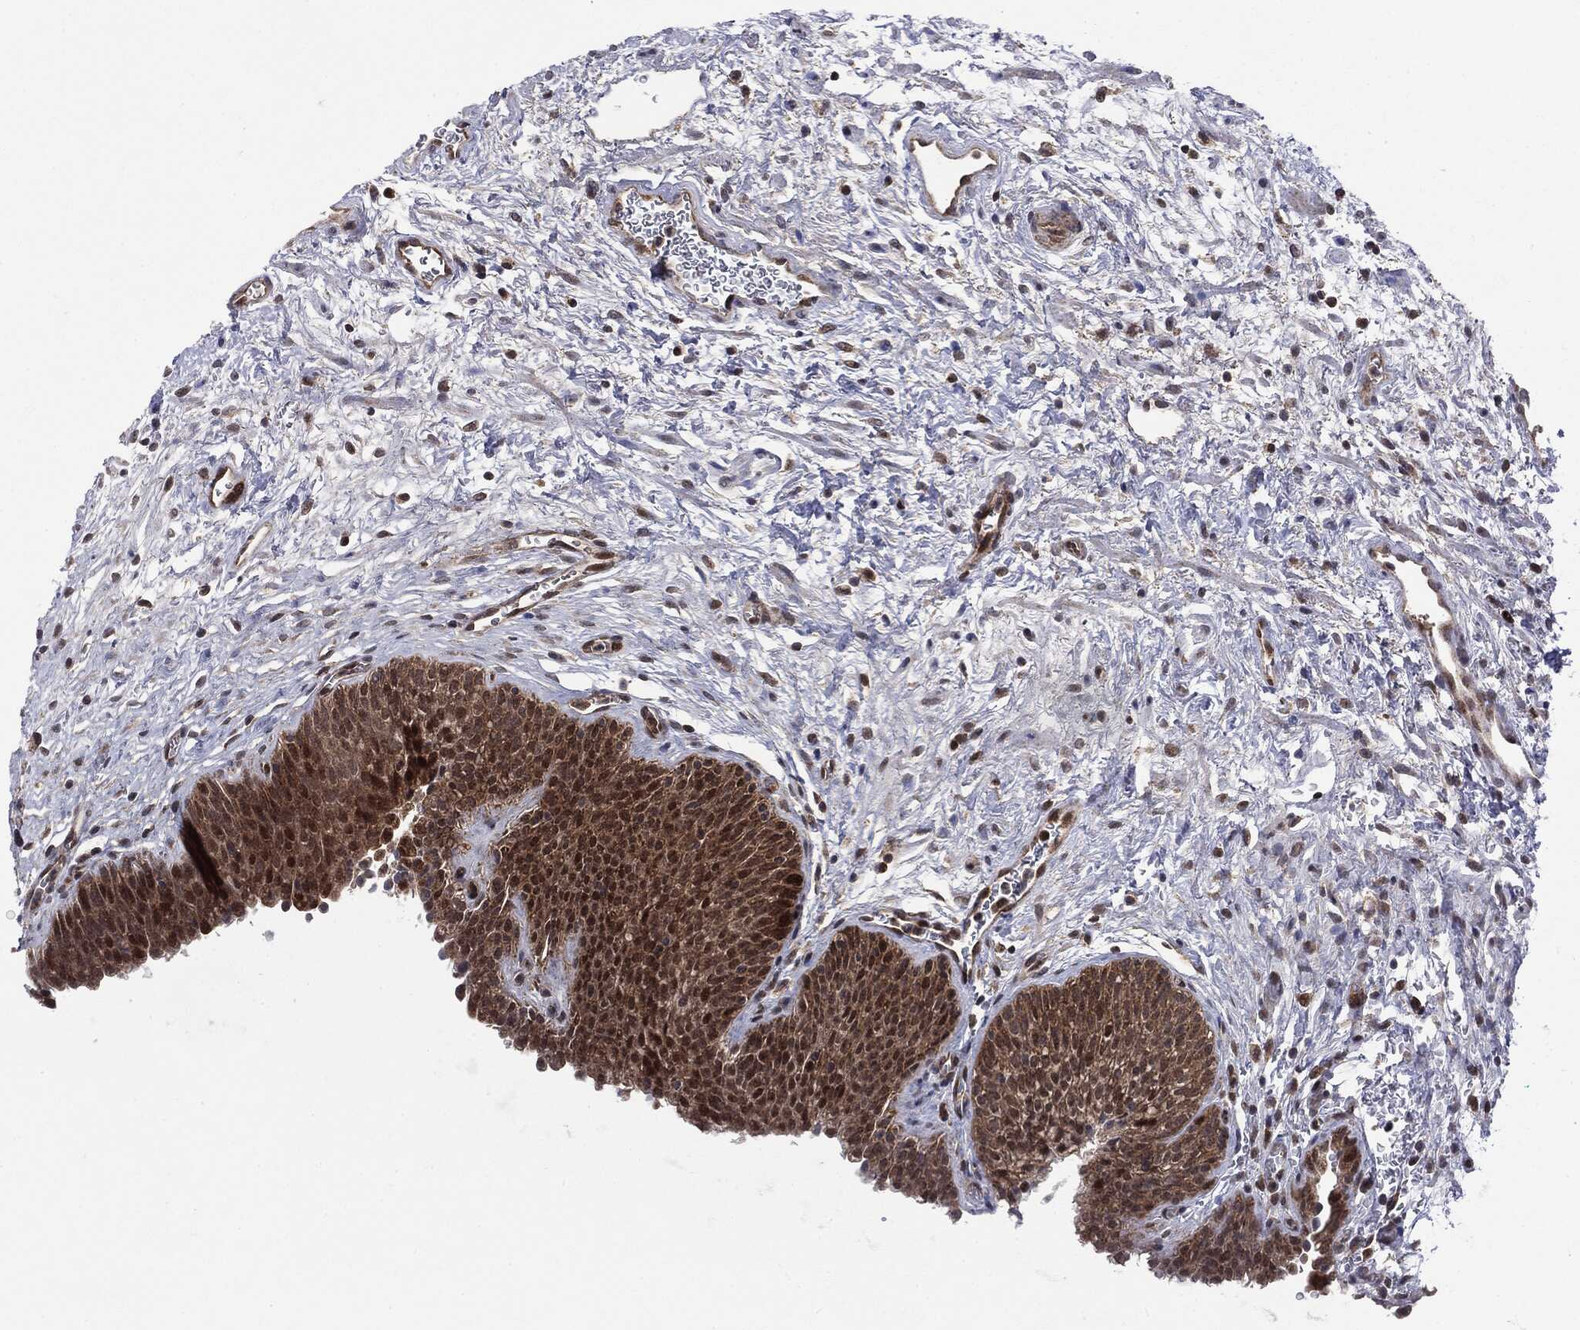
{"staining": {"intensity": "moderate", "quantity": ">75%", "location": "cytoplasmic/membranous,nuclear"}, "tissue": "urinary bladder", "cell_type": "Urothelial cells", "image_type": "normal", "snomed": [{"axis": "morphology", "description": "Normal tissue, NOS"}, {"axis": "topography", "description": "Urinary bladder"}], "caption": "This is a photomicrograph of immunohistochemistry staining of normal urinary bladder, which shows moderate expression in the cytoplasmic/membranous,nuclear of urothelial cells.", "gene": "PTPA", "patient": {"sex": "male", "age": 37}}